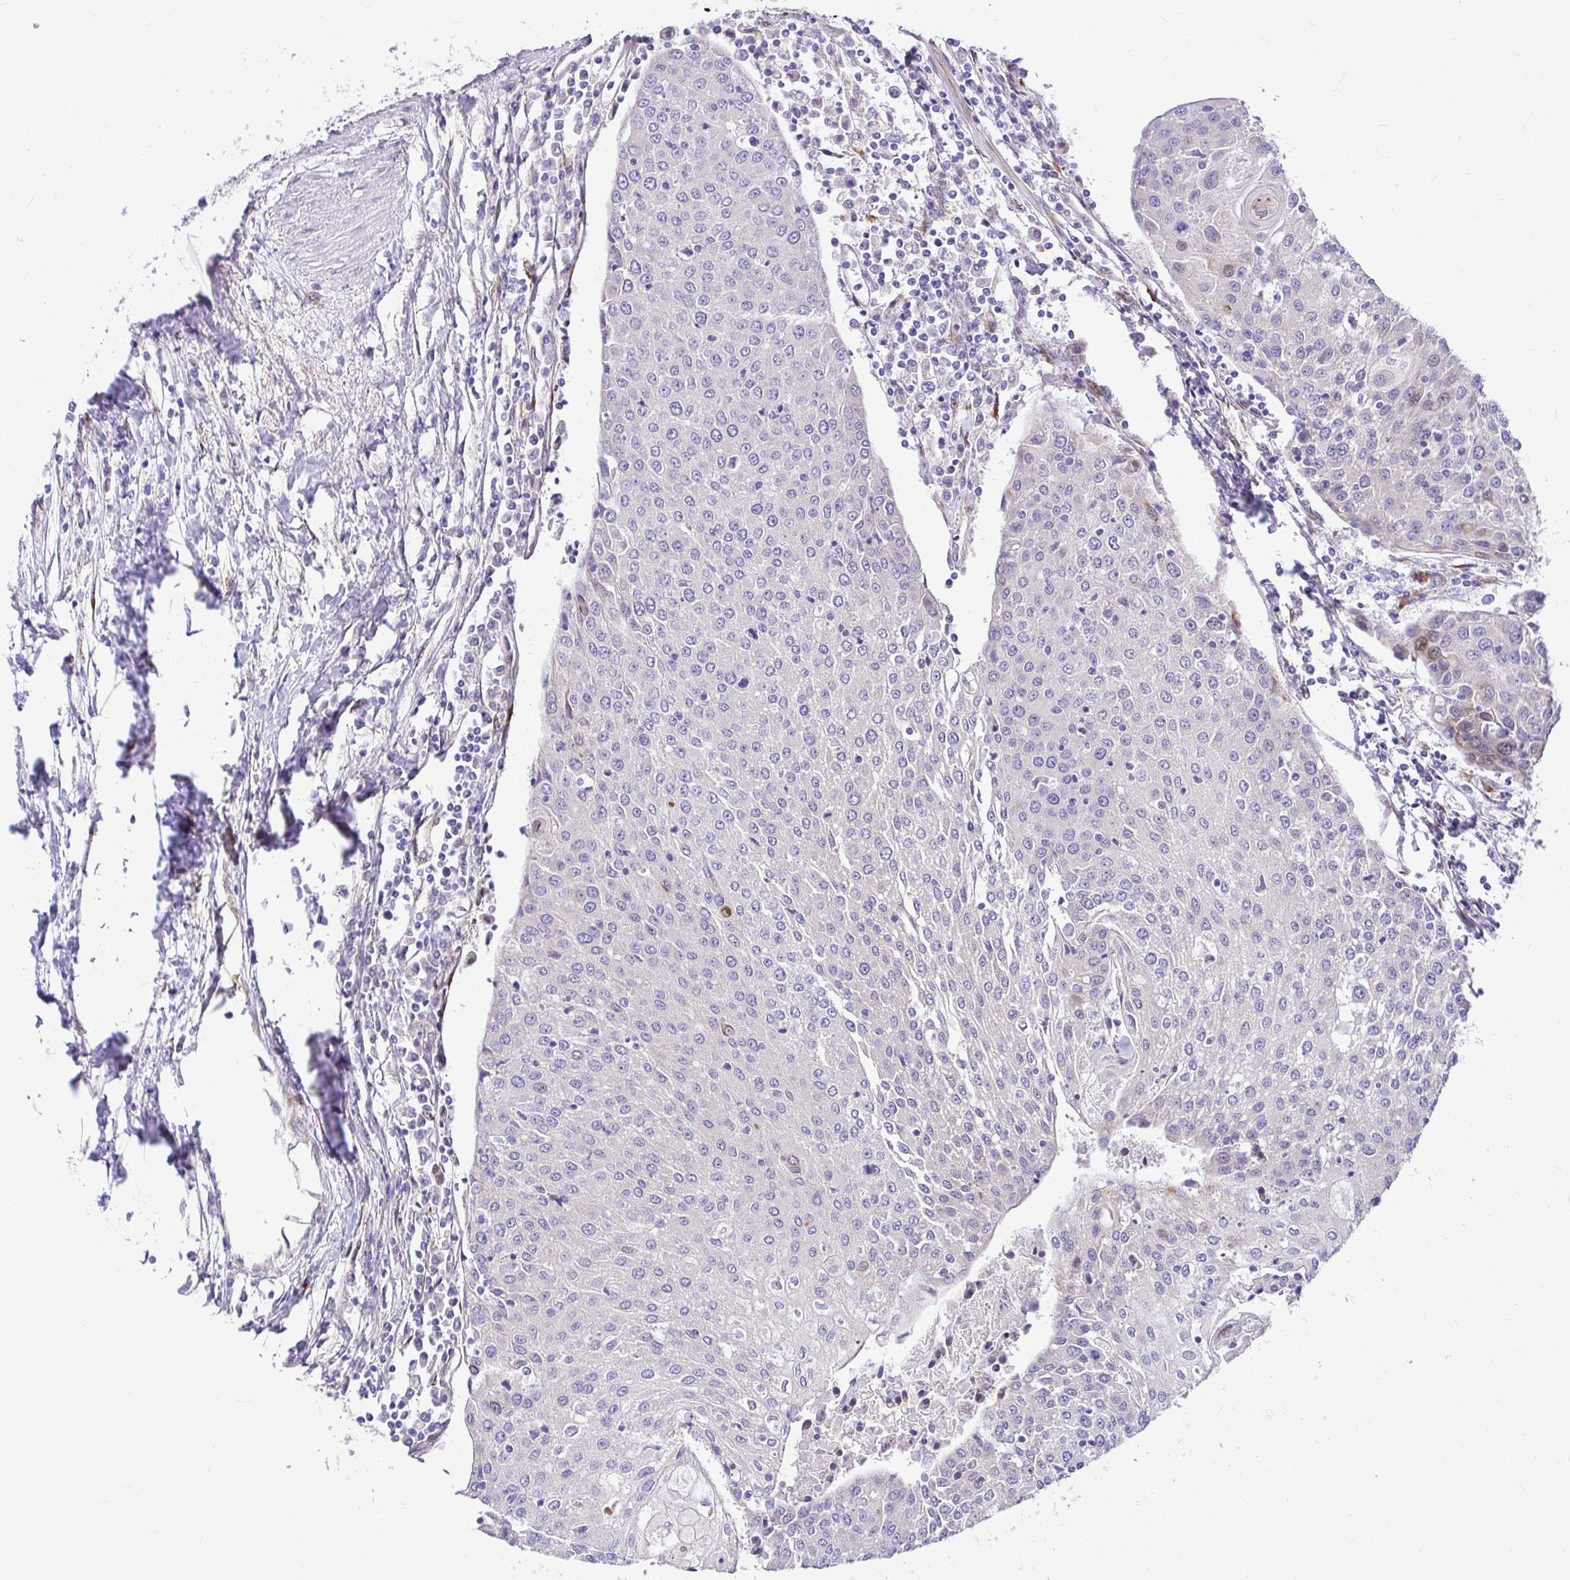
{"staining": {"intensity": "negative", "quantity": "none", "location": "none"}, "tissue": "urothelial cancer", "cell_type": "Tumor cells", "image_type": "cancer", "snomed": [{"axis": "morphology", "description": "Urothelial carcinoma, High grade"}, {"axis": "topography", "description": "Urinary bladder"}], "caption": "Tumor cells show no significant positivity in urothelial cancer.", "gene": "GABBR2", "patient": {"sex": "female", "age": 85}}